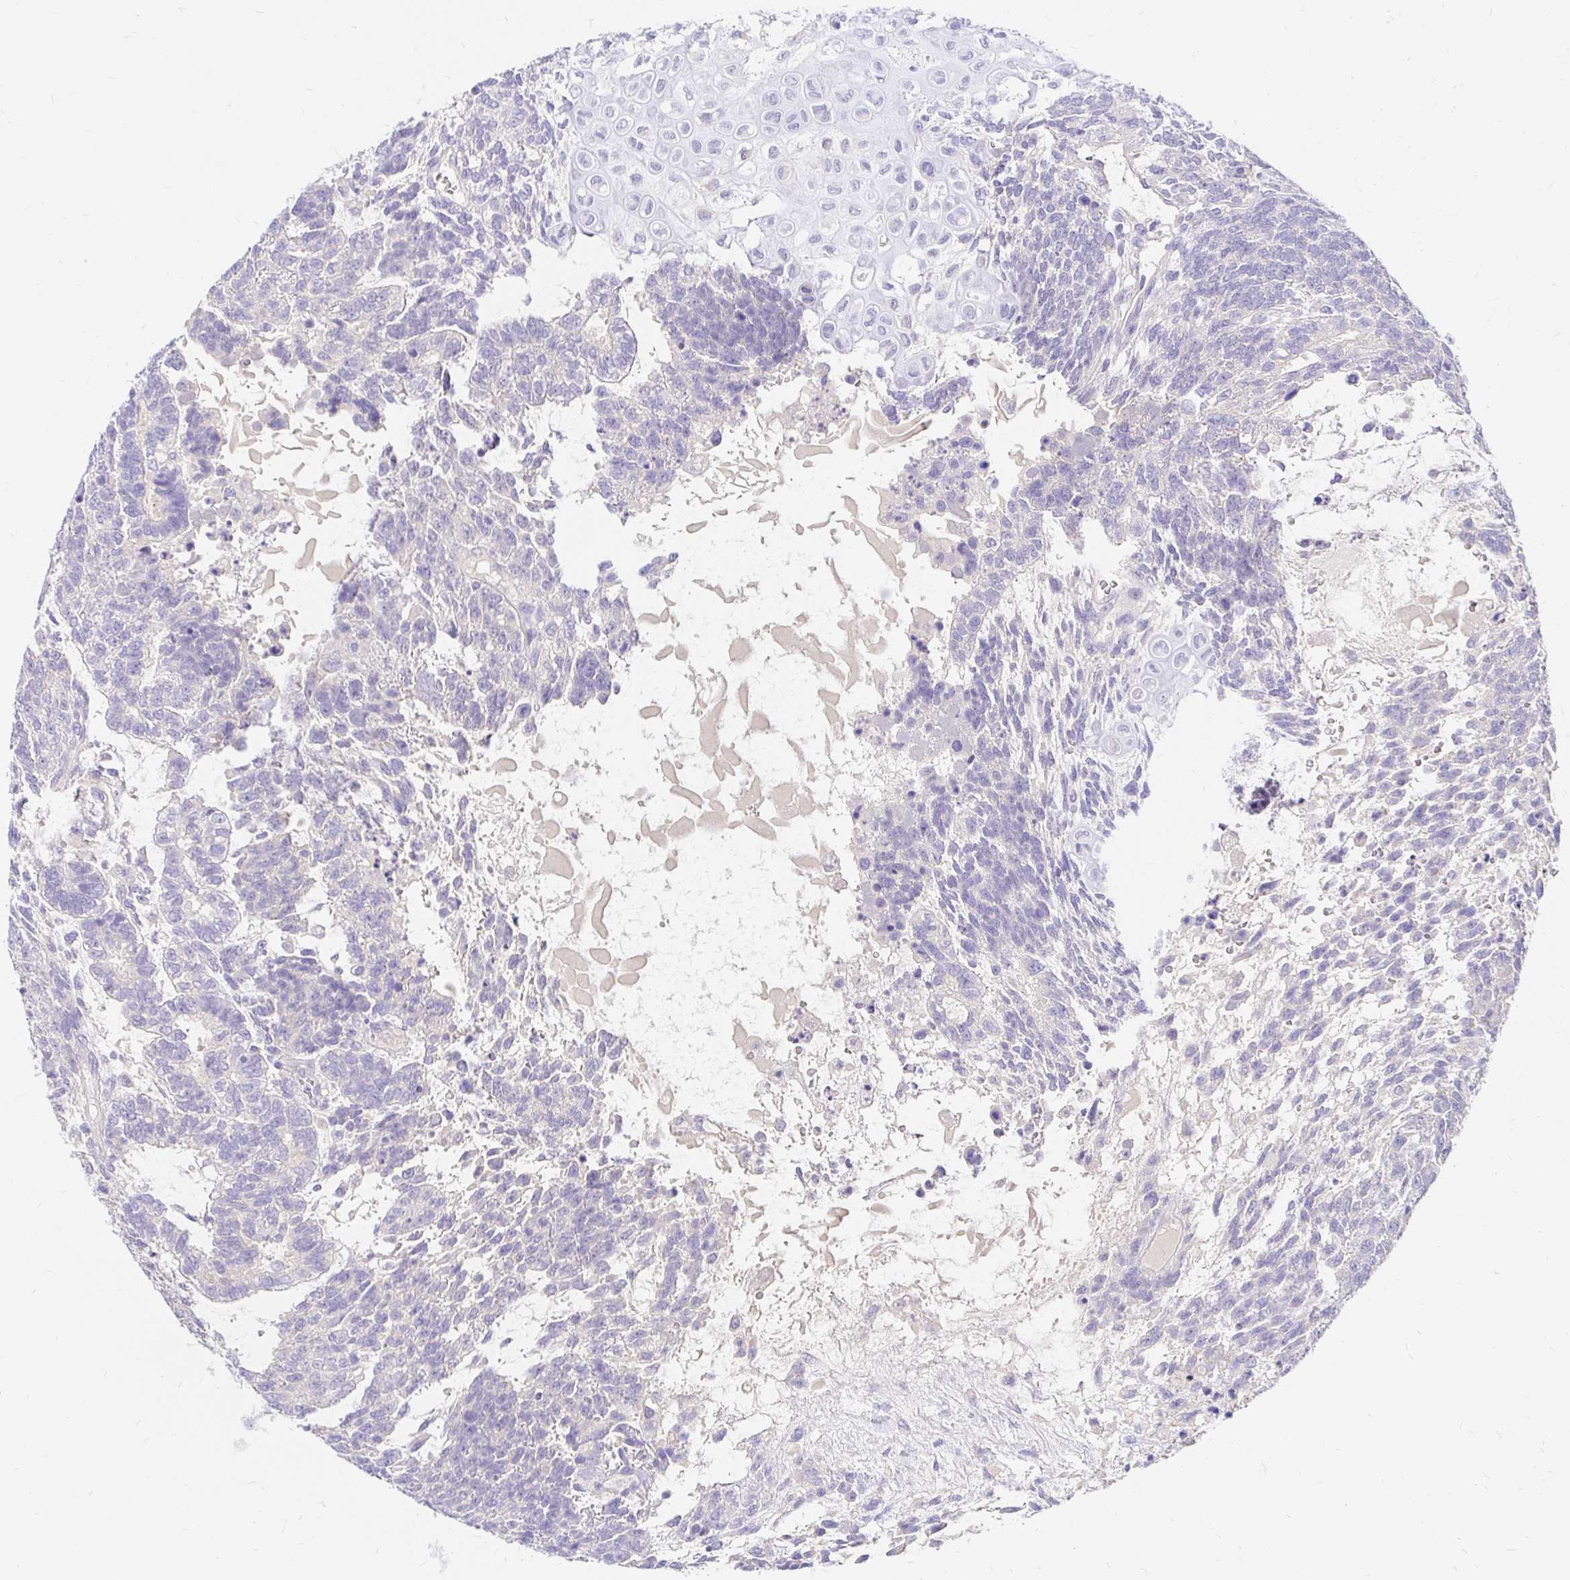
{"staining": {"intensity": "negative", "quantity": "none", "location": "none"}, "tissue": "testis cancer", "cell_type": "Tumor cells", "image_type": "cancer", "snomed": [{"axis": "morphology", "description": "Carcinoma, Embryonal, NOS"}, {"axis": "topography", "description": "Testis"}], "caption": "IHC micrograph of human embryonal carcinoma (testis) stained for a protein (brown), which shows no staining in tumor cells.", "gene": "NR2E1", "patient": {"sex": "male", "age": 23}}